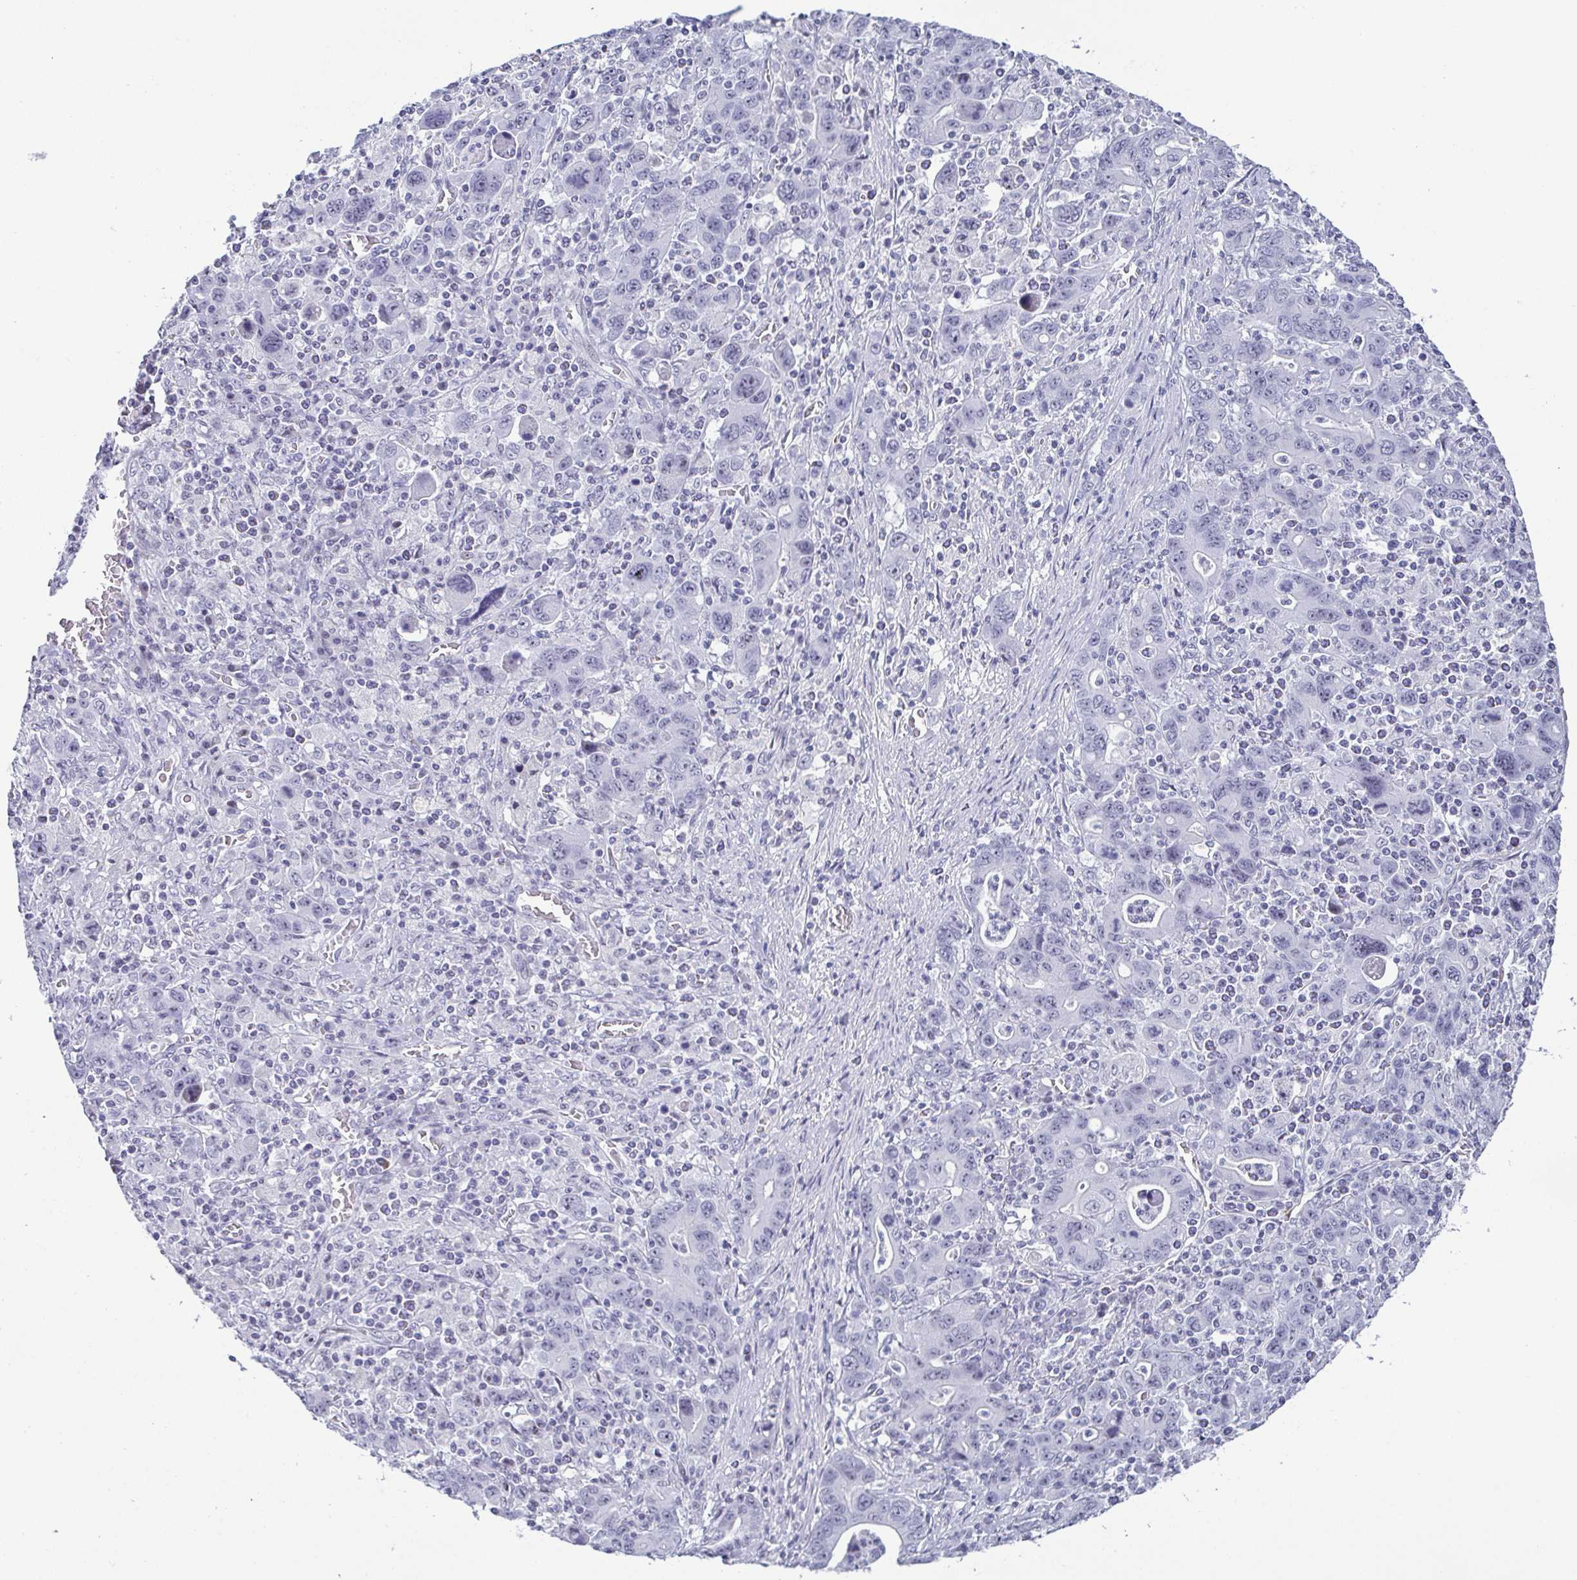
{"staining": {"intensity": "negative", "quantity": "none", "location": "none"}, "tissue": "stomach cancer", "cell_type": "Tumor cells", "image_type": "cancer", "snomed": [{"axis": "morphology", "description": "Adenocarcinoma, NOS"}, {"axis": "topography", "description": "Stomach, upper"}], "caption": "DAB (3,3'-diaminobenzidine) immunohistochemical staining of human stomach adenocarcinoma exhibits no significant expression in tumor cells.", "gene": "BZW1", "patient": {"sex": "male", "age": 69}}